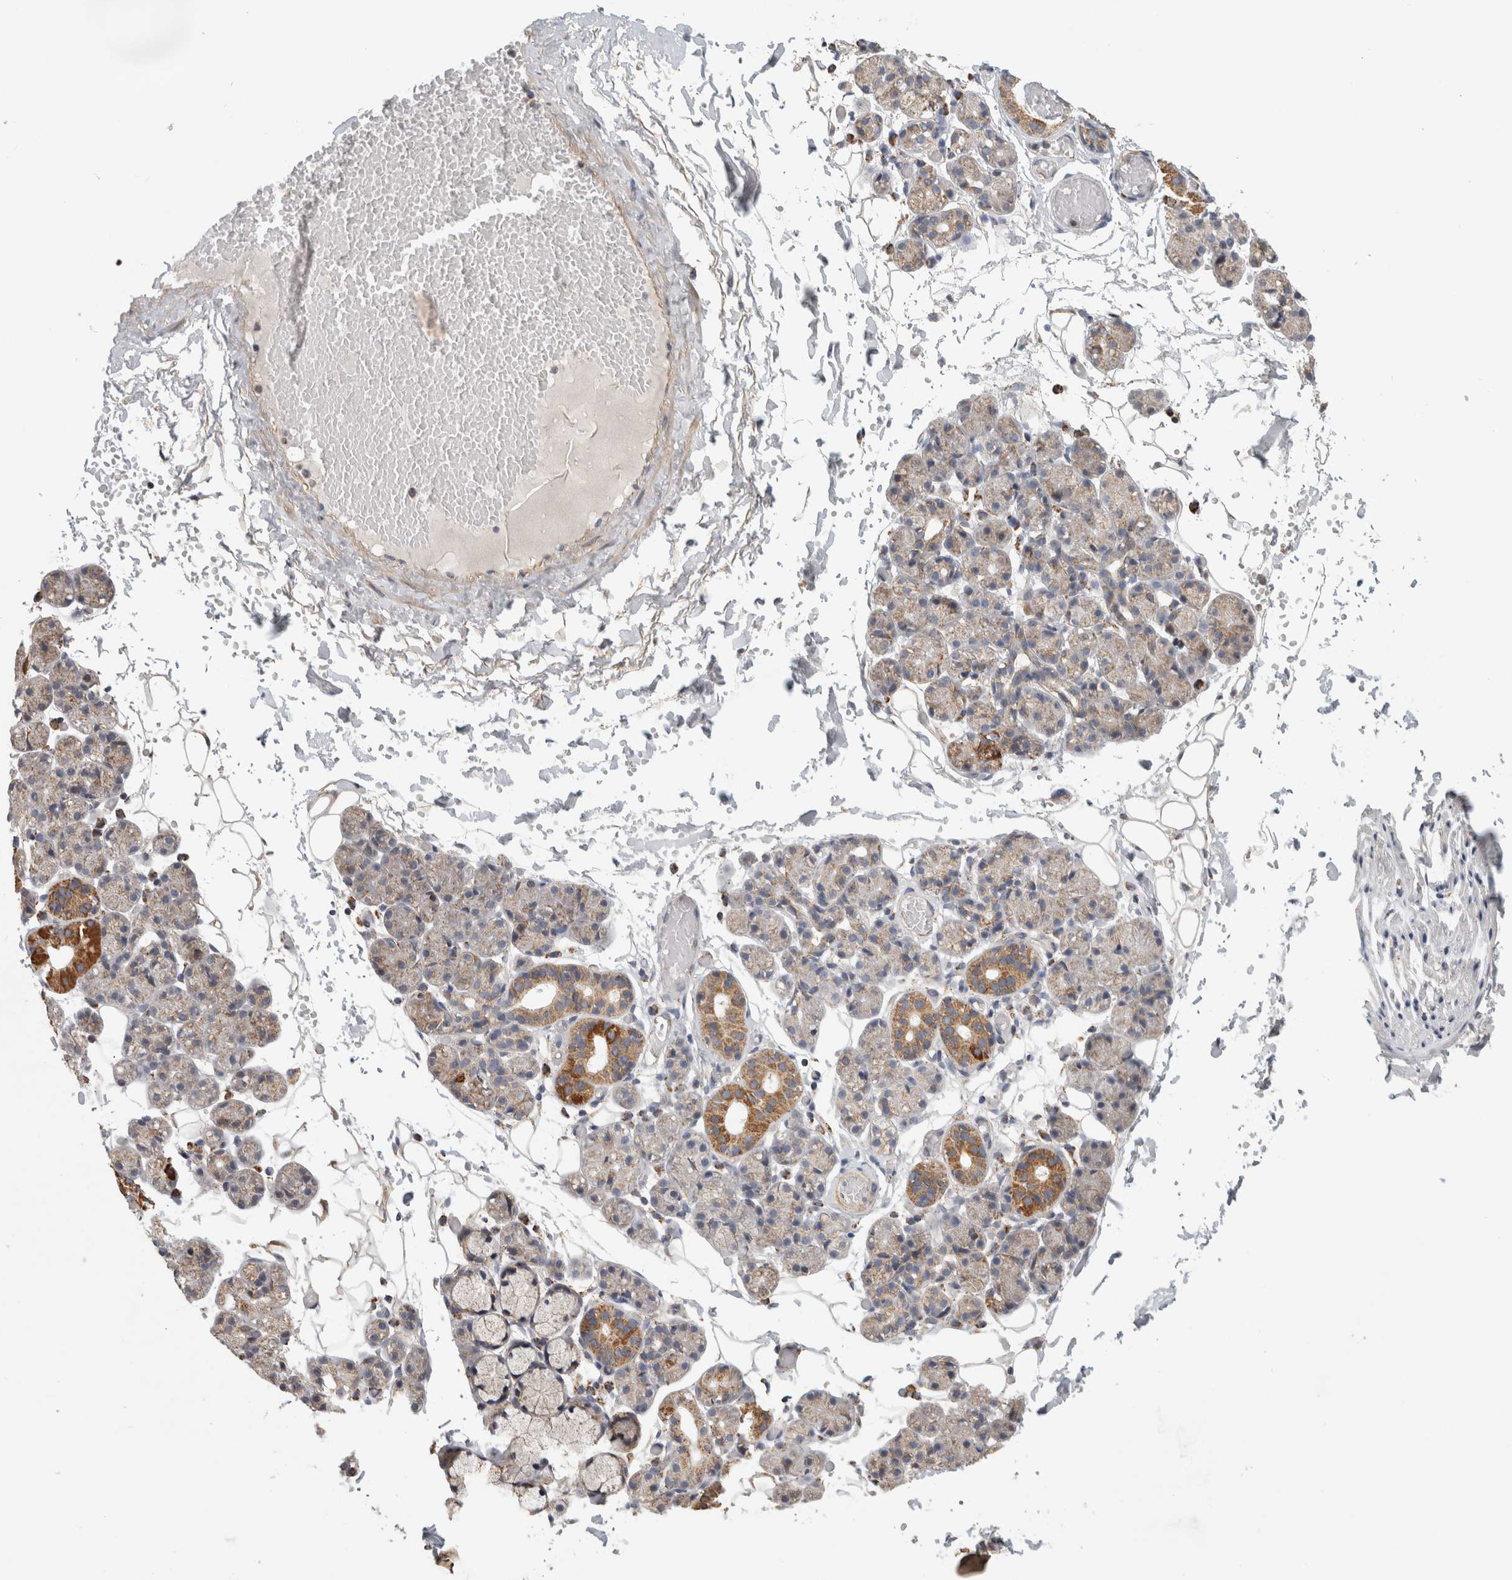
{"staining": {"intensity": "moderate", "quantity": "<25%", "location": "cytoplasmic/membranous"}, "tissue": "salivary gland", "cell_type": "Glandular cells", "image_type": "normal", "snomed": [{"axis": "morphology", "description": "Normal tissue, NOS"}, {"axis": "topography", "description": "Salivary gland"}], "caption": "Brown immunohistochemical staining in benign human salivary gland displays moderate cytoplasmic/membranous staining in about <25% of glandular cells. Nuclei are stained in blue.", "gene": "ST8SIA1", "patient": {"sex": "male", "age": 63}}